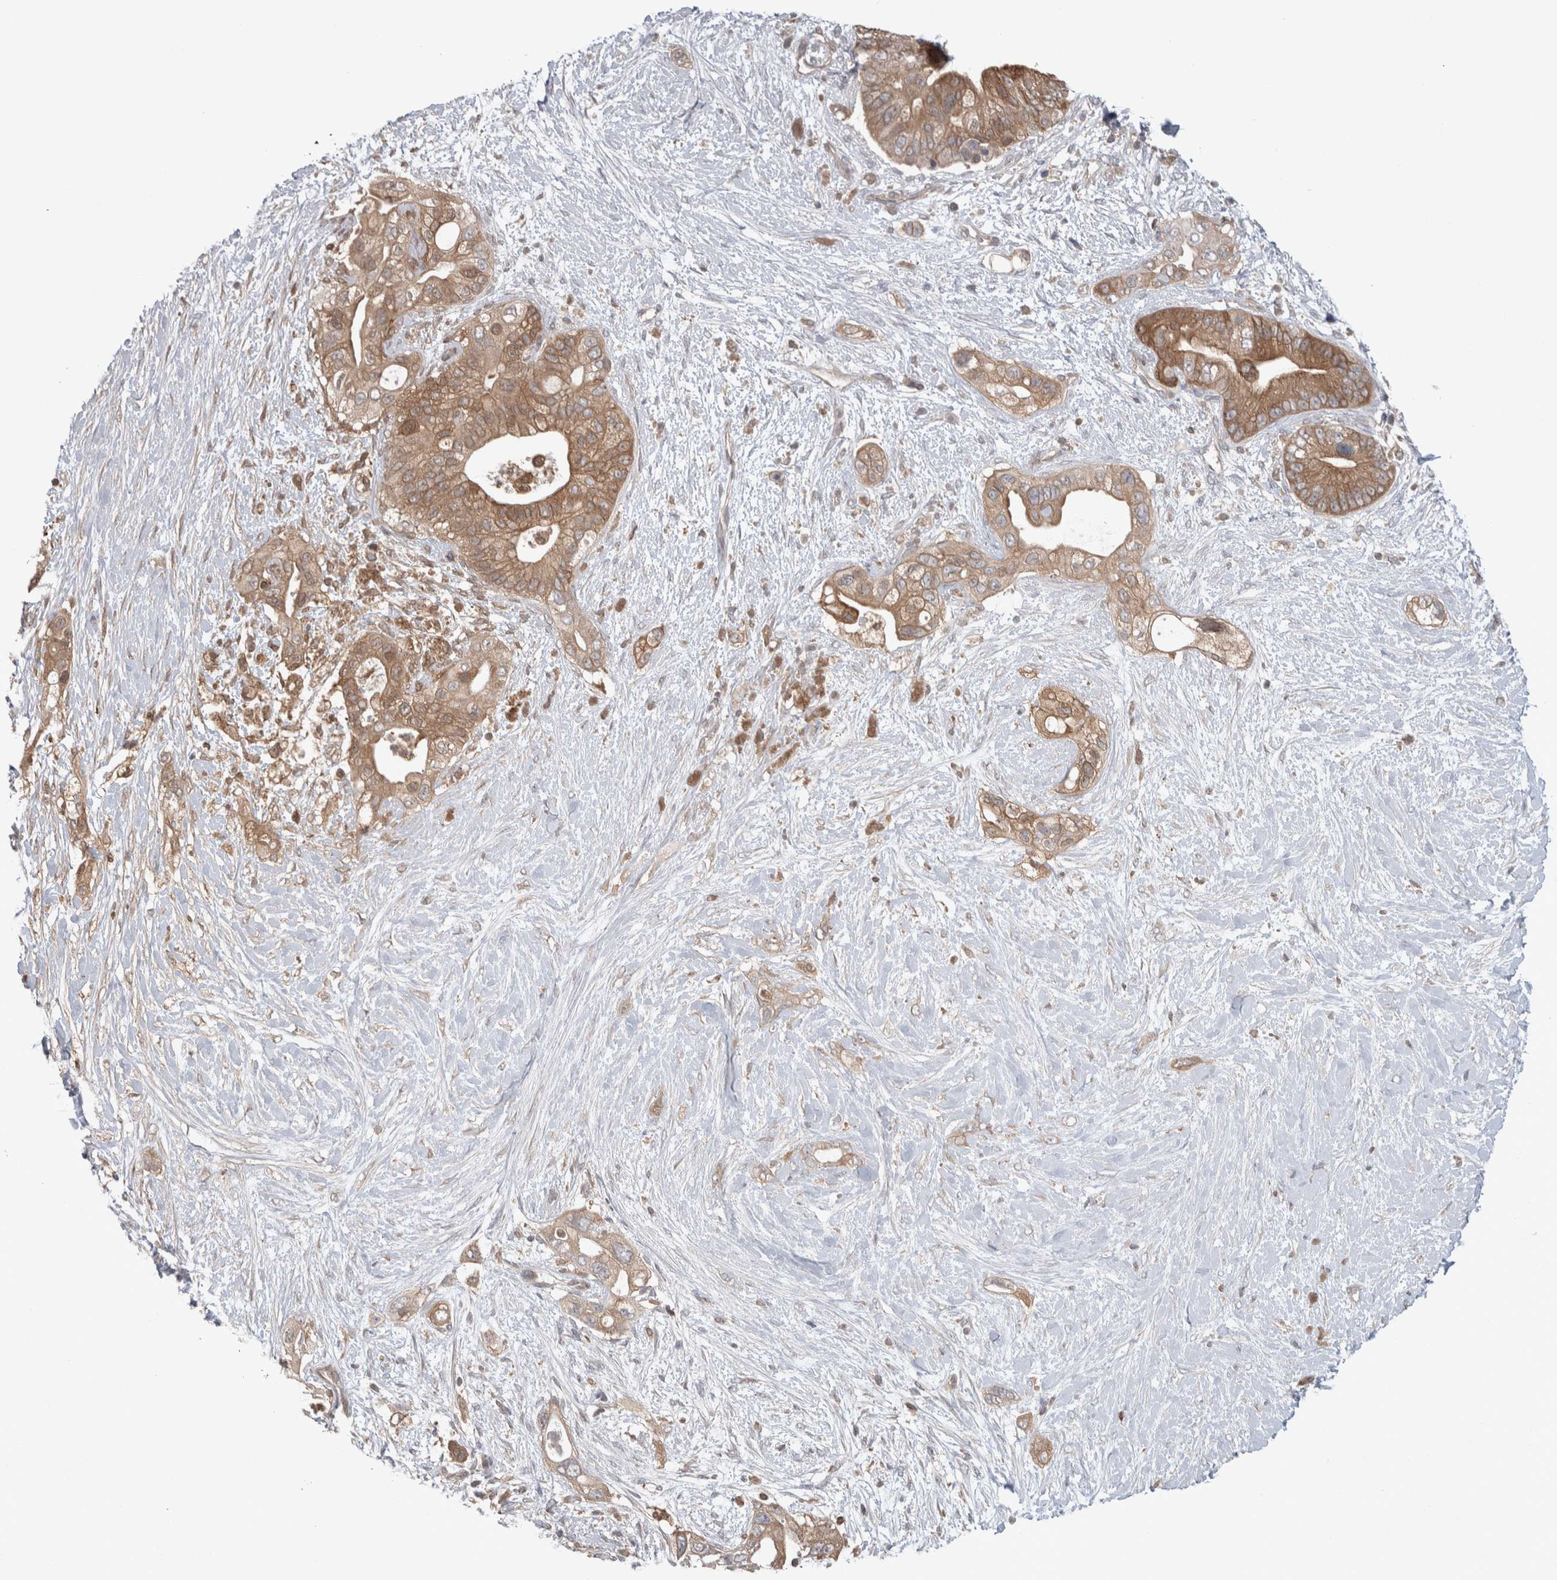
{"staining": {"intensity": "moderate", "quantity": ">75%", "location": "cytoplasmic/membranous"}, "tissue": "pancreatic cancer", "cell_type": "Tumor cells", "image_type": "cancer", "snomed": [{"axis": "morphology", "description": "Adenocarcinoma, NOS"}, {"axis": "topography", "description": "Pancreas"}], "caption": "The image shows staining of pancreatic cancer, revealing moderate cytoplasmic/membranous protein positivity (brown color) within tumor cells. The staining is performed using DAB brown chromogen to label protein expression. The nuclei are counter-stained blue using hematoxylin.", "gene": "HTATIP2", "patient": {"sex": "male", "age": 53}}